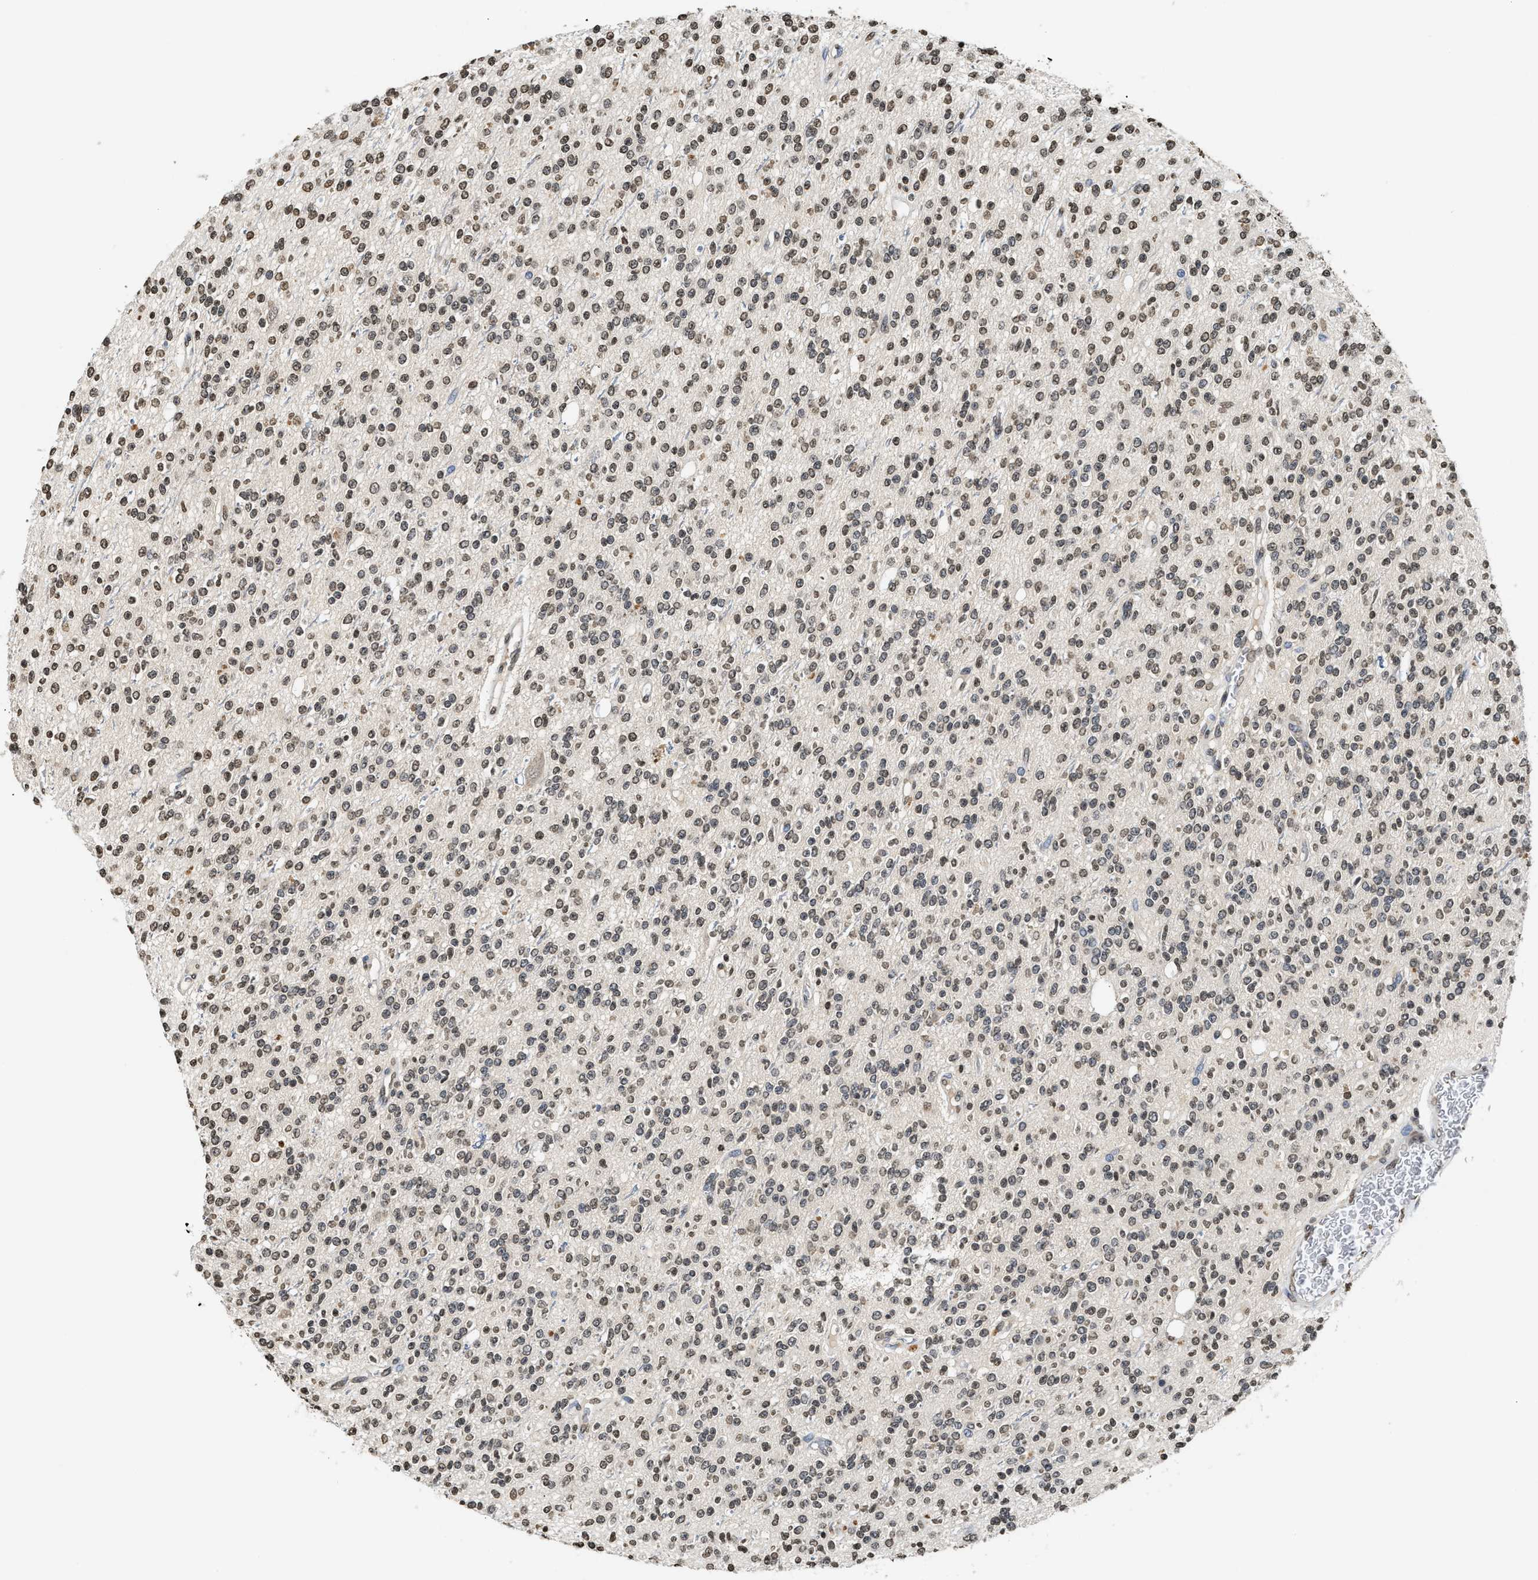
{"staining": {"intensity": "weak", "quantity": ">75%", "location": "nuclear"}, "tissue": "glioma", "cell_type": "Tumor cells", "image_type": "cancer", "snomed": [{"axis": "morphology", "description": "Glioma, malignant, High grade"}, {"axis": "topography", "description": "Brain"}], "caption": "Malignant glioma (high-grade) tissue displays weak nuclear positivity in approximately >75% of tumor cells, visualized by immunohistochemistry. The protein is stained brown, and the nuclei are stained in blue (DAB IHC with brightfield microscopy, high magnification).", "gene": "DNASE1L3", "patient": {"sex": "male", "age": 34}}